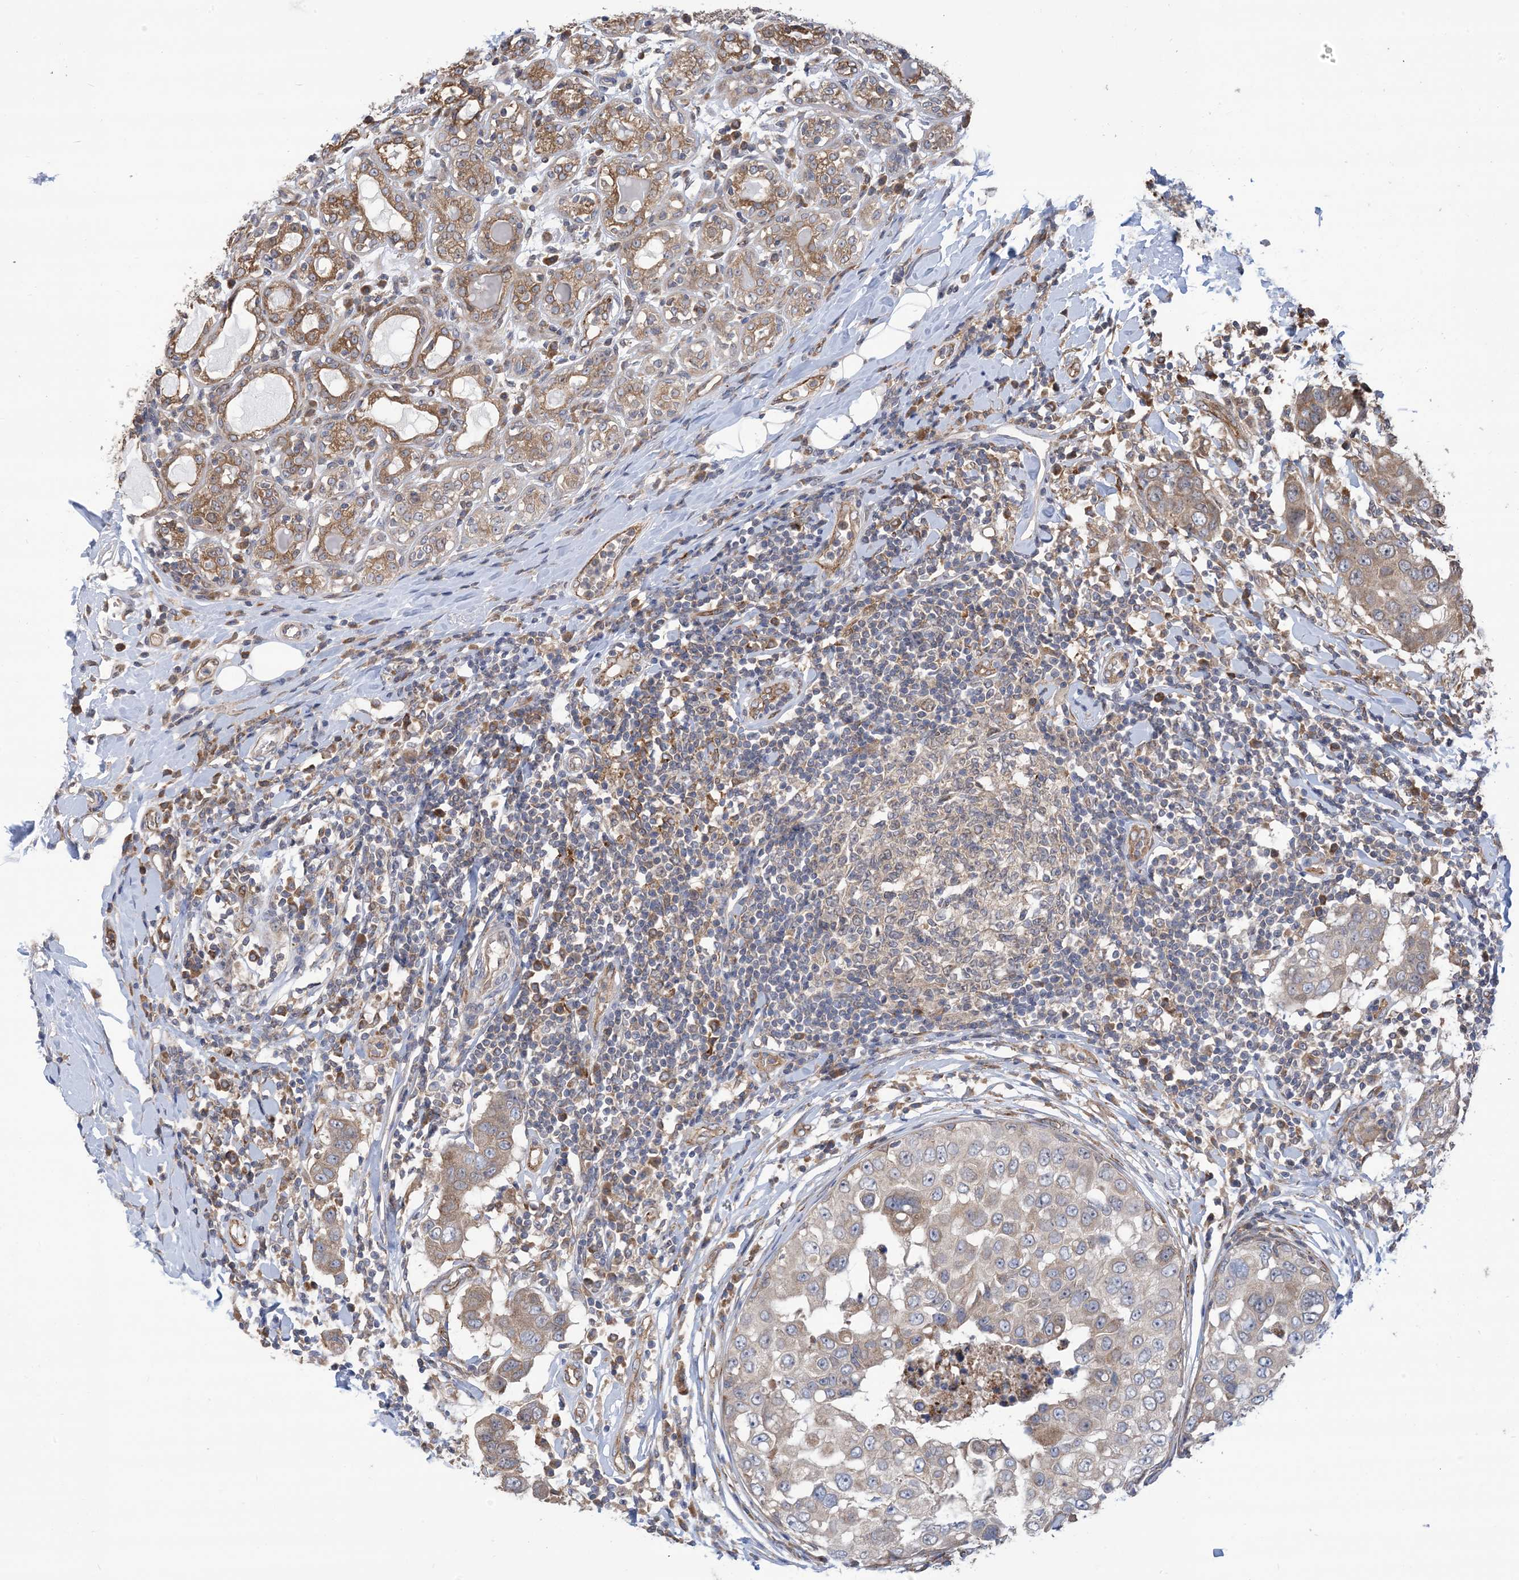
{"staining": {"intensity": "moderate", "quantity": "25%-75%", "location": "cytoplasmic/membranous"}, "tissue": "breast cancer", "cell_type": "Tumor cells", "image_type": "cancer", "snomed": [{"axis": "morphology", "description": "Duct carcinoma"}, {"axis": "topography", "description": "Breast"}], "caption": "Brown immunohistochemical staining in breast infiltrating ductal carcinoma demonstrates moderate cytoplasmic/membranous expression in approximately 25%-75% of tumor cells.", "gene": "CLEC16A", "patient": {"sex": "female", "age": 27}}